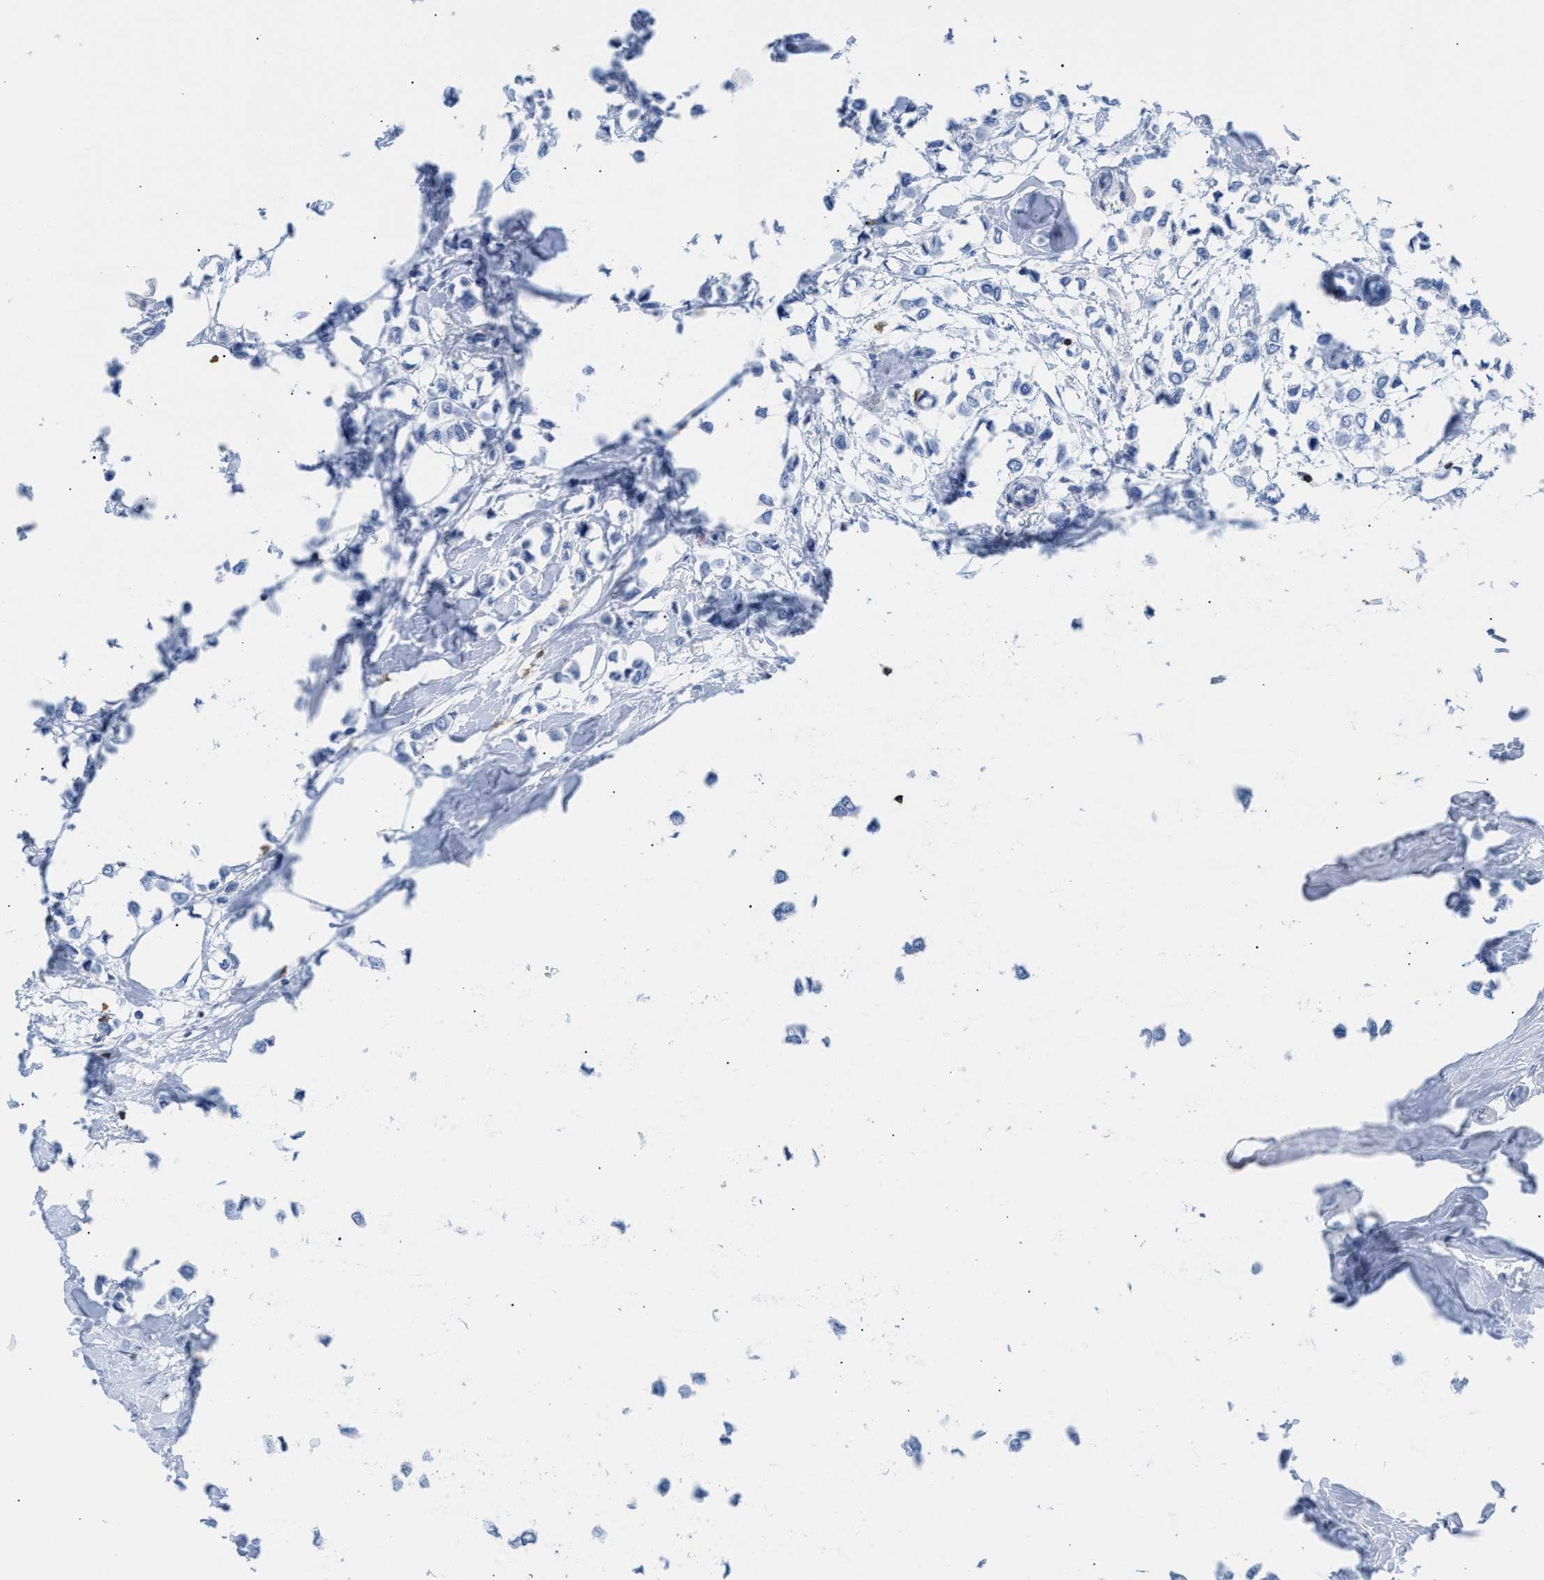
{"staining": {"intensity": "negative", "quantity": "none", "location": "none"}, "tissue": "breast cancer", "cell_type": "Tumor cells", "image_type": "cancer", "snomed": [{"axis": "morphology", "description": "Lobular carcinoma"}, {"axis": "topography", "description": "Breast"}], "caption": "Tumor cells show no significant protein staining in lobular carcinoma (breast).", "gene": "LCP1", "patient": {"sex": "female", "age": 51}}